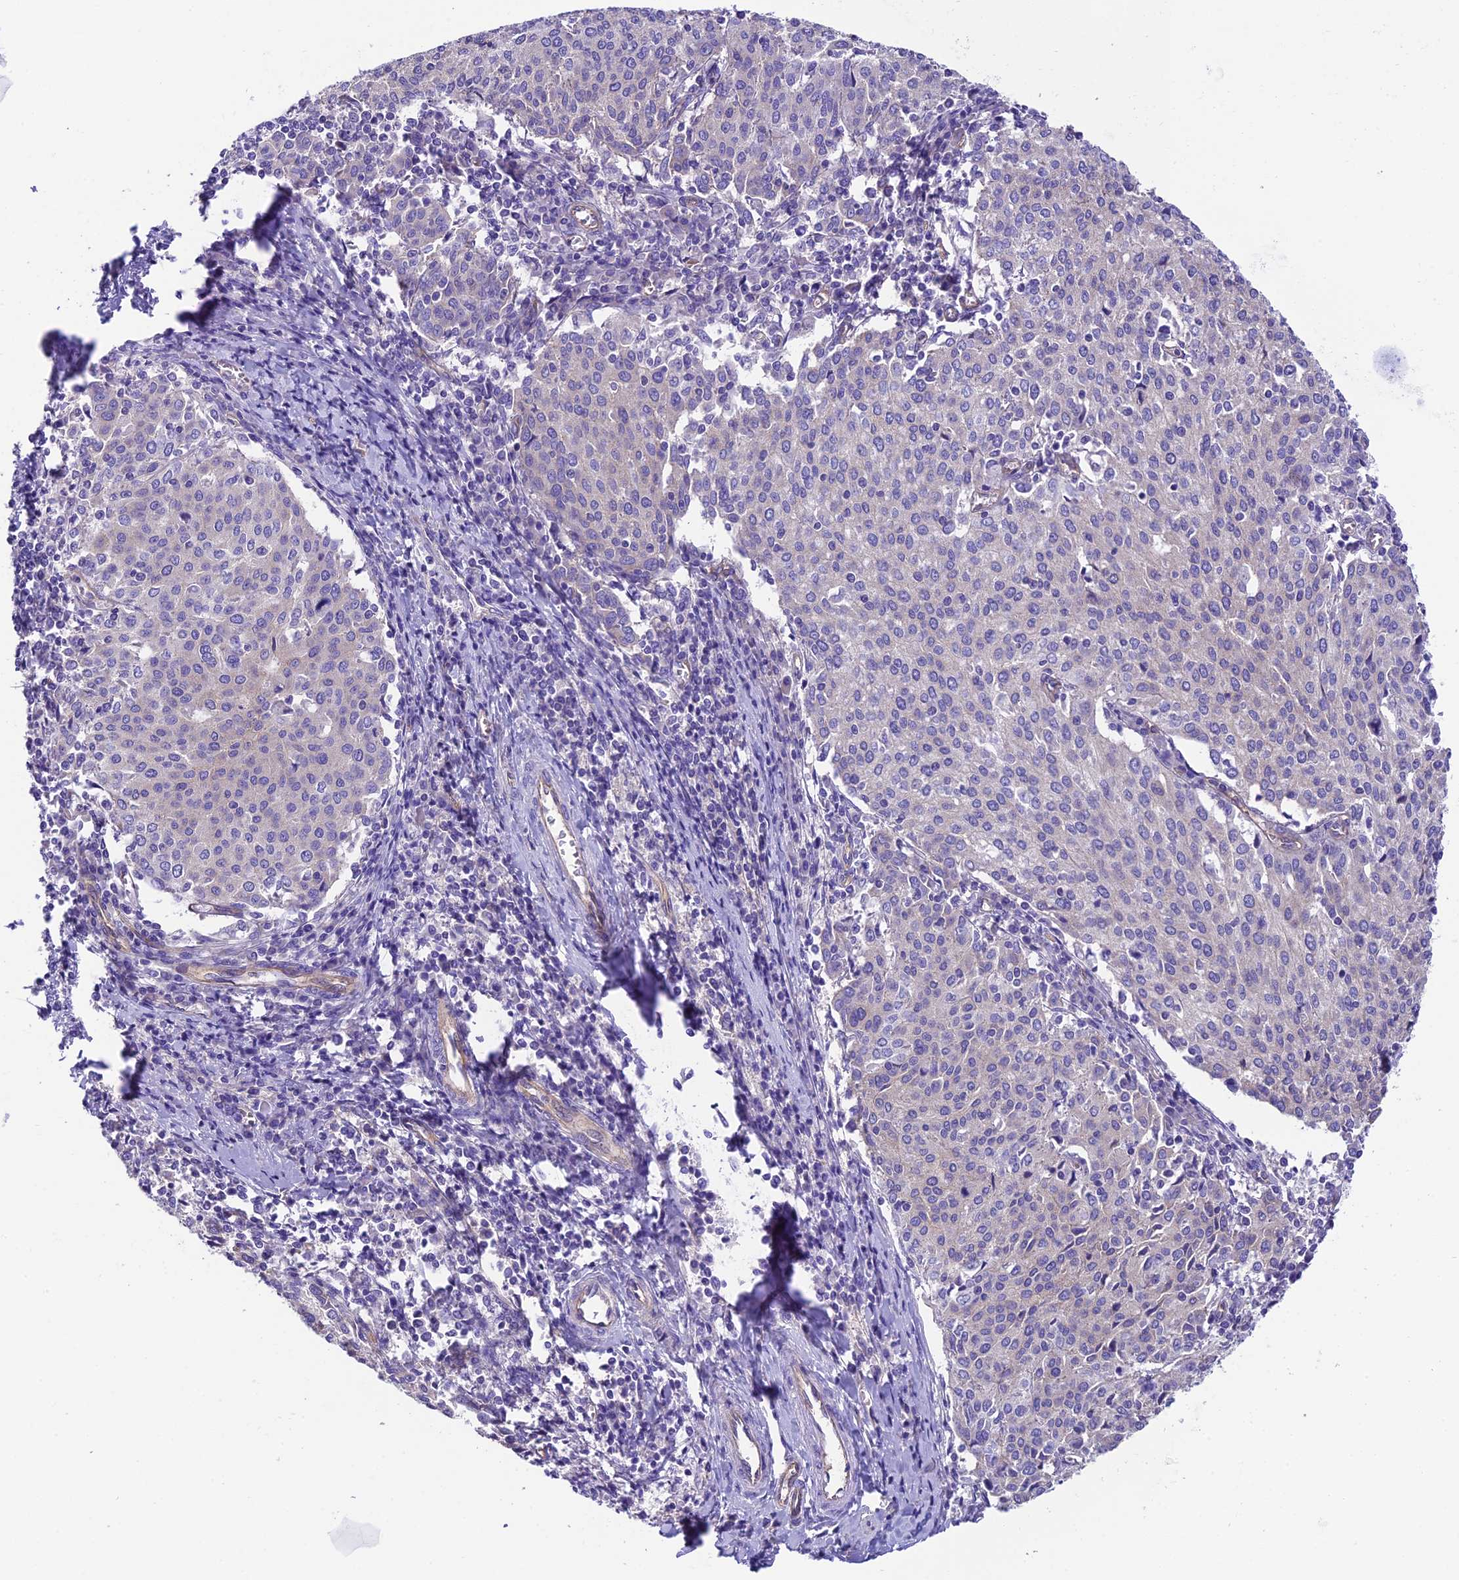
{"staining": {"intensity": "negative", "quantity": "none", "location": "none"}, "tissue": "cervical cancer", "cell_type": "Tumor cells", "image_type": "cancer", "snomed": [{"axis": "morphology", "description": "Squamous cell carcinoma, NOS"}, {"axis": "topography", "description": "Cervix"}], "caption": "This is an IHC image of human squamous cell carcinoma (cervical). There is no staining in tumor cells.", "gene": "PPFIA3", "patient": {"sex": "female", "age": 46}}